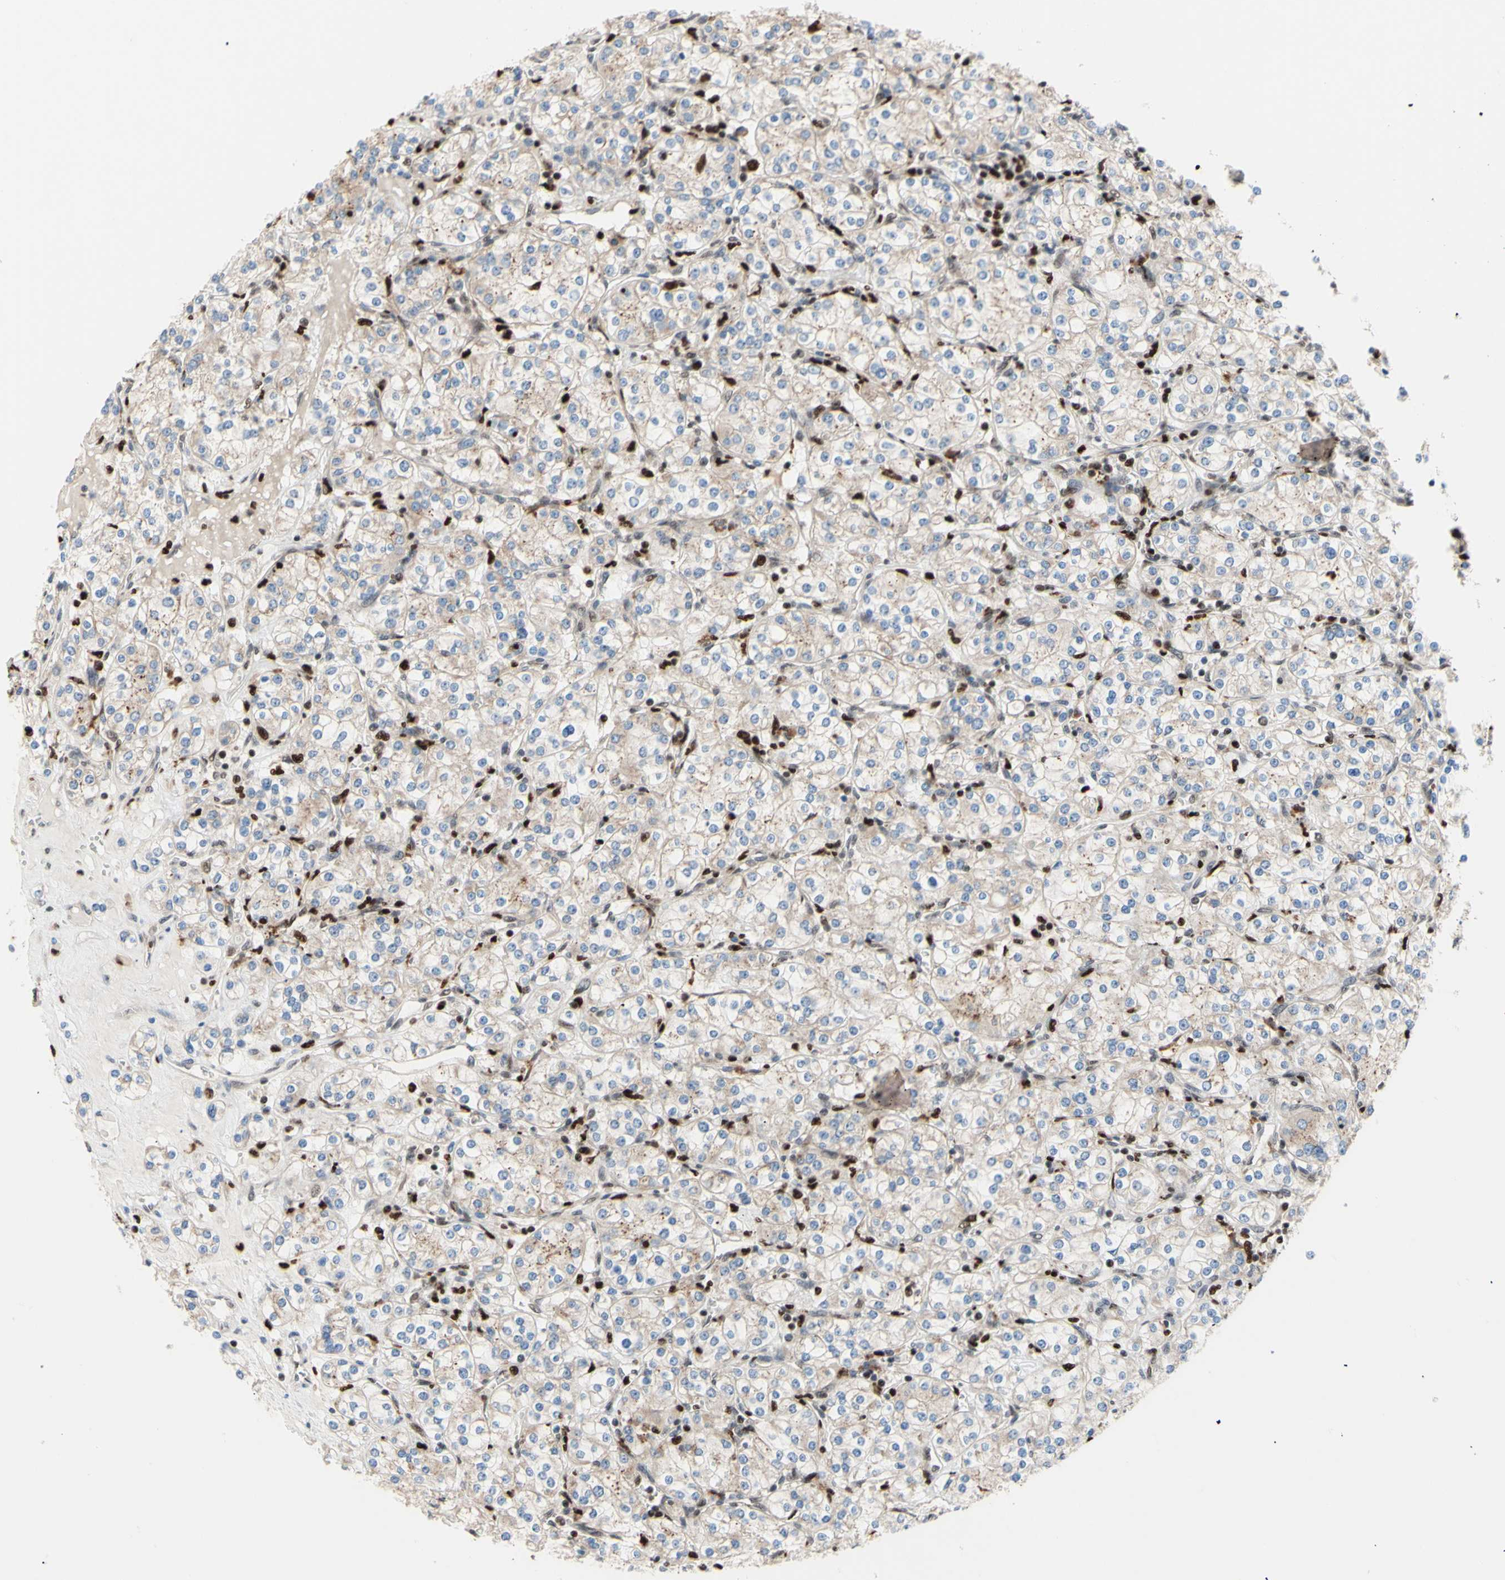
{"staining": {"intensity": "weak", "quantity": ">75%", "location": "cytoplasmic/membranous"}, "tissue": "renal cancer", "cell_type": "Tumor cells", "image_type": "cancer", "snomed": [{"axis": "morphology", "description": "Adenocarcinoma, NOS"}, {"axis": "topography", "description": "Kidney"}], "caption": "Renal adenocarcinoma was stained to show a protein in brown. There is low levels of weak cytoplasmic/membranous expression in approximately >75% of tumor cells.", "gene": "EED", "patient": {"sex": "male", "age": 77}}